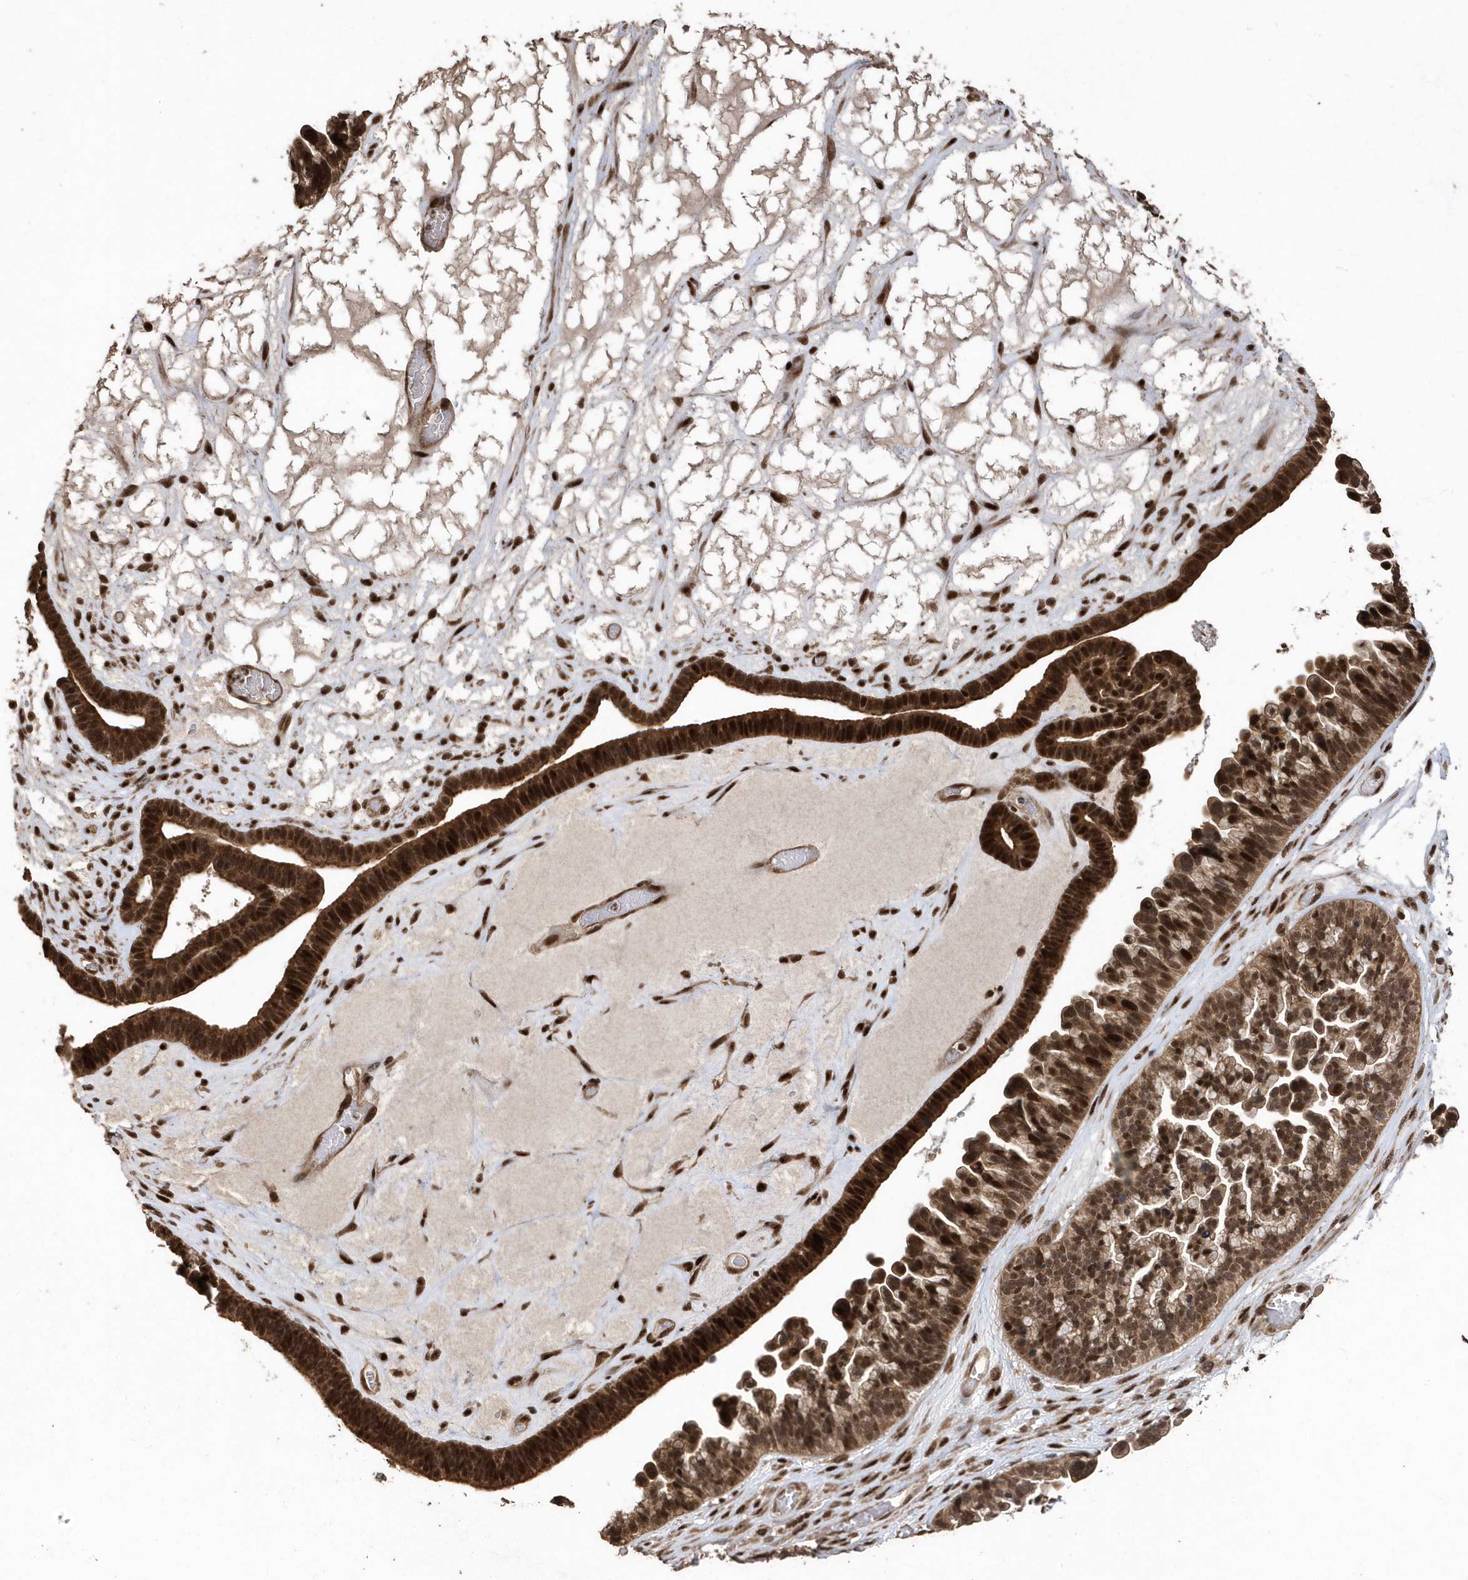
{"staining": {"intensity": "strong", "quantity": ">75%", "location": "cytoplasmic/membranous,nuclear"}, "tissue": "ovarian cancer", "cell_type": "Tumor cells", "image_type": "cancer", "snomed": [{"axis": "morphology", "description": "Cystadenocarcinoma, serous, NOS"}, {"axis": "topography", "description": "Ovary"}], "caption": "This is a photomicrograph of IHC staining of ovarian cancer, which shows strong staining in the cytoplasmic/membranous and nuclear of tumor cells.", "gene": "INTS12", "patient": {"sex": "female", "age": 56}}